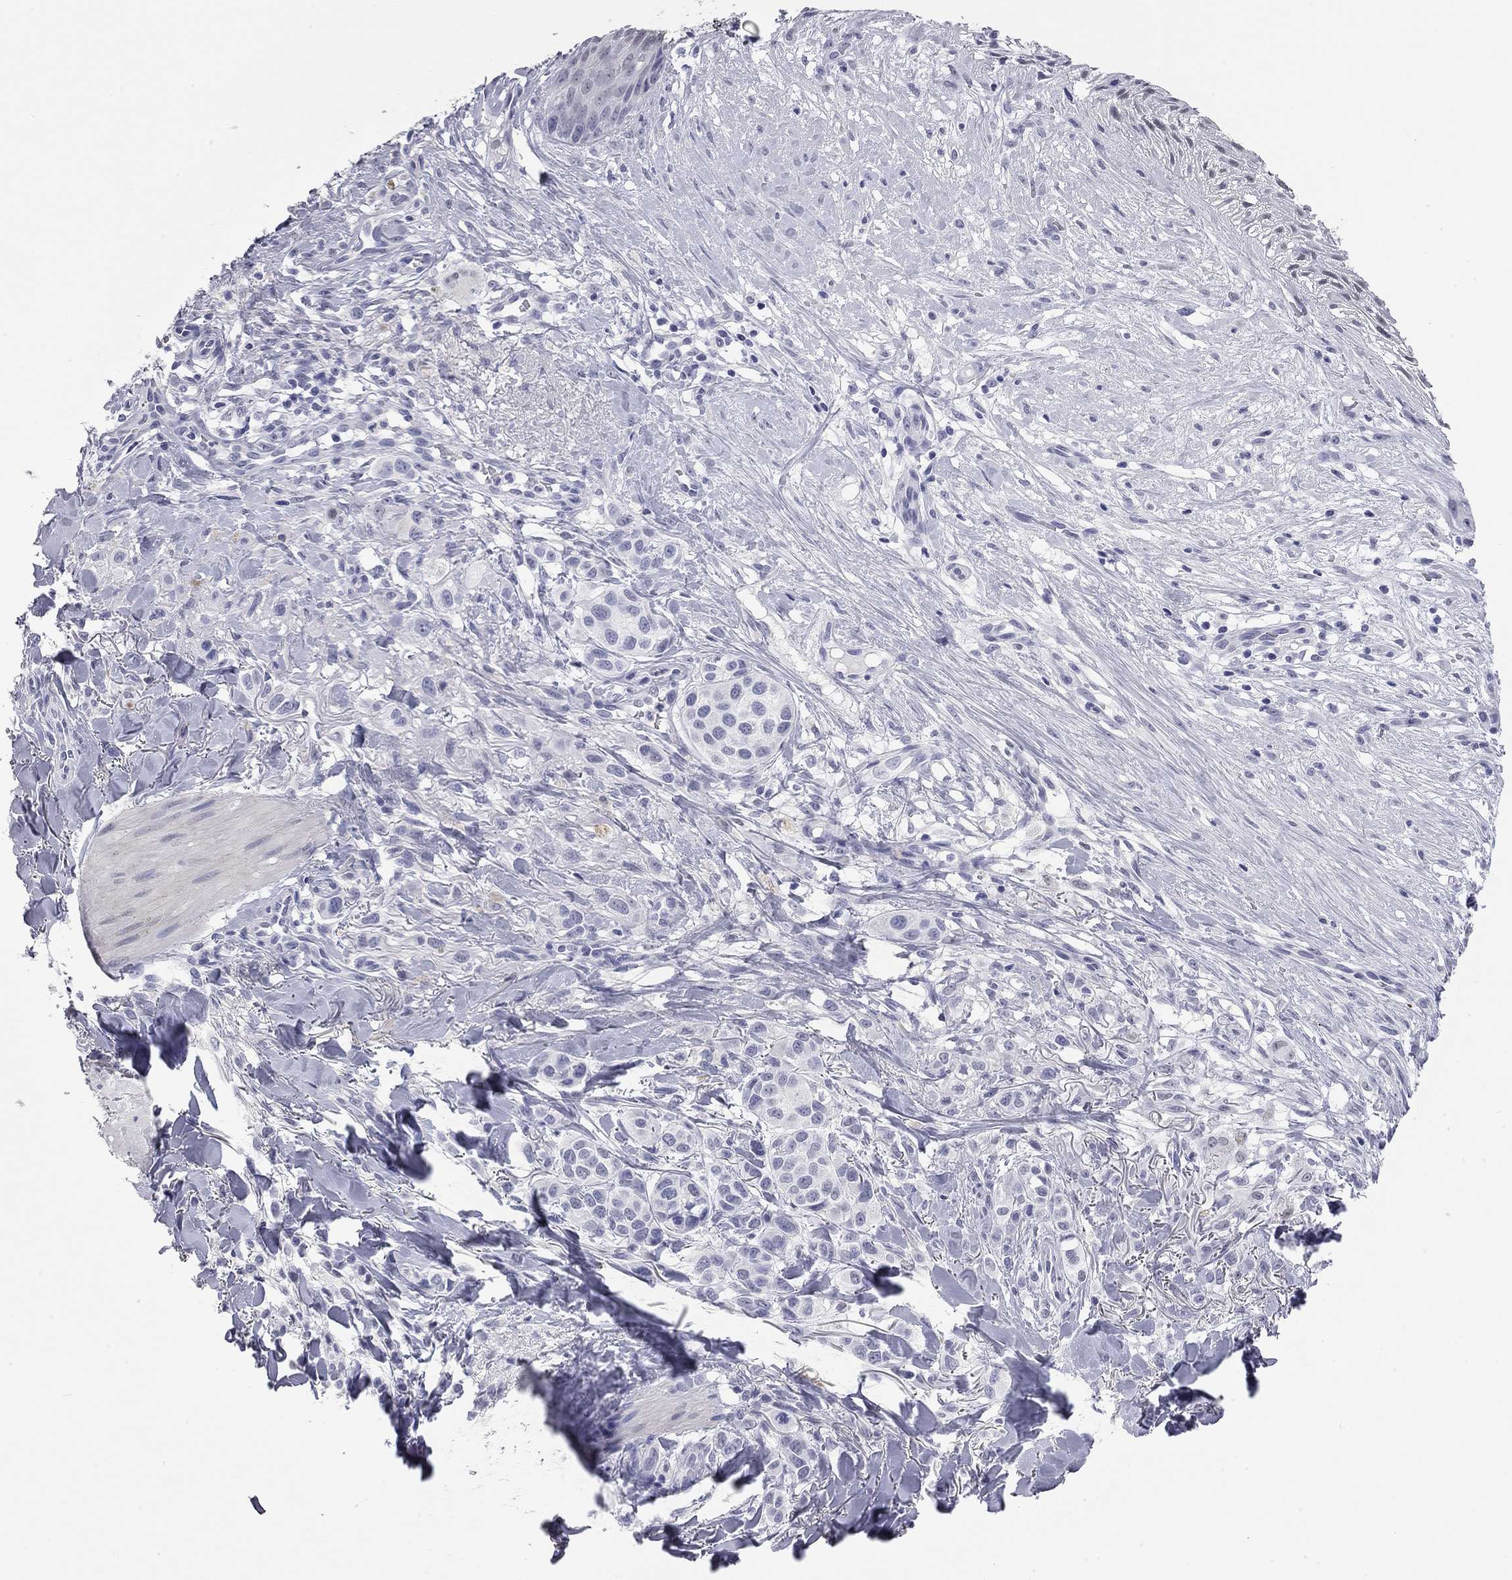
{"staining": {"intensity": "negative", "quantity": "none", "location": "none"}, "tissue": "melanoma", "cell_type": "Tumor cells", "image_type": "cancer", "snomed": [{"axis": "morphology", "description": "Malignant melanoma, NOS"}, {"axis": "topography", "description": "Skin"}], "caption": "Protein analysis of melanoma reveals no significant expression in tumor cells.", "gene": "AK8", "patient": {"sex": "male", "age": 57}}